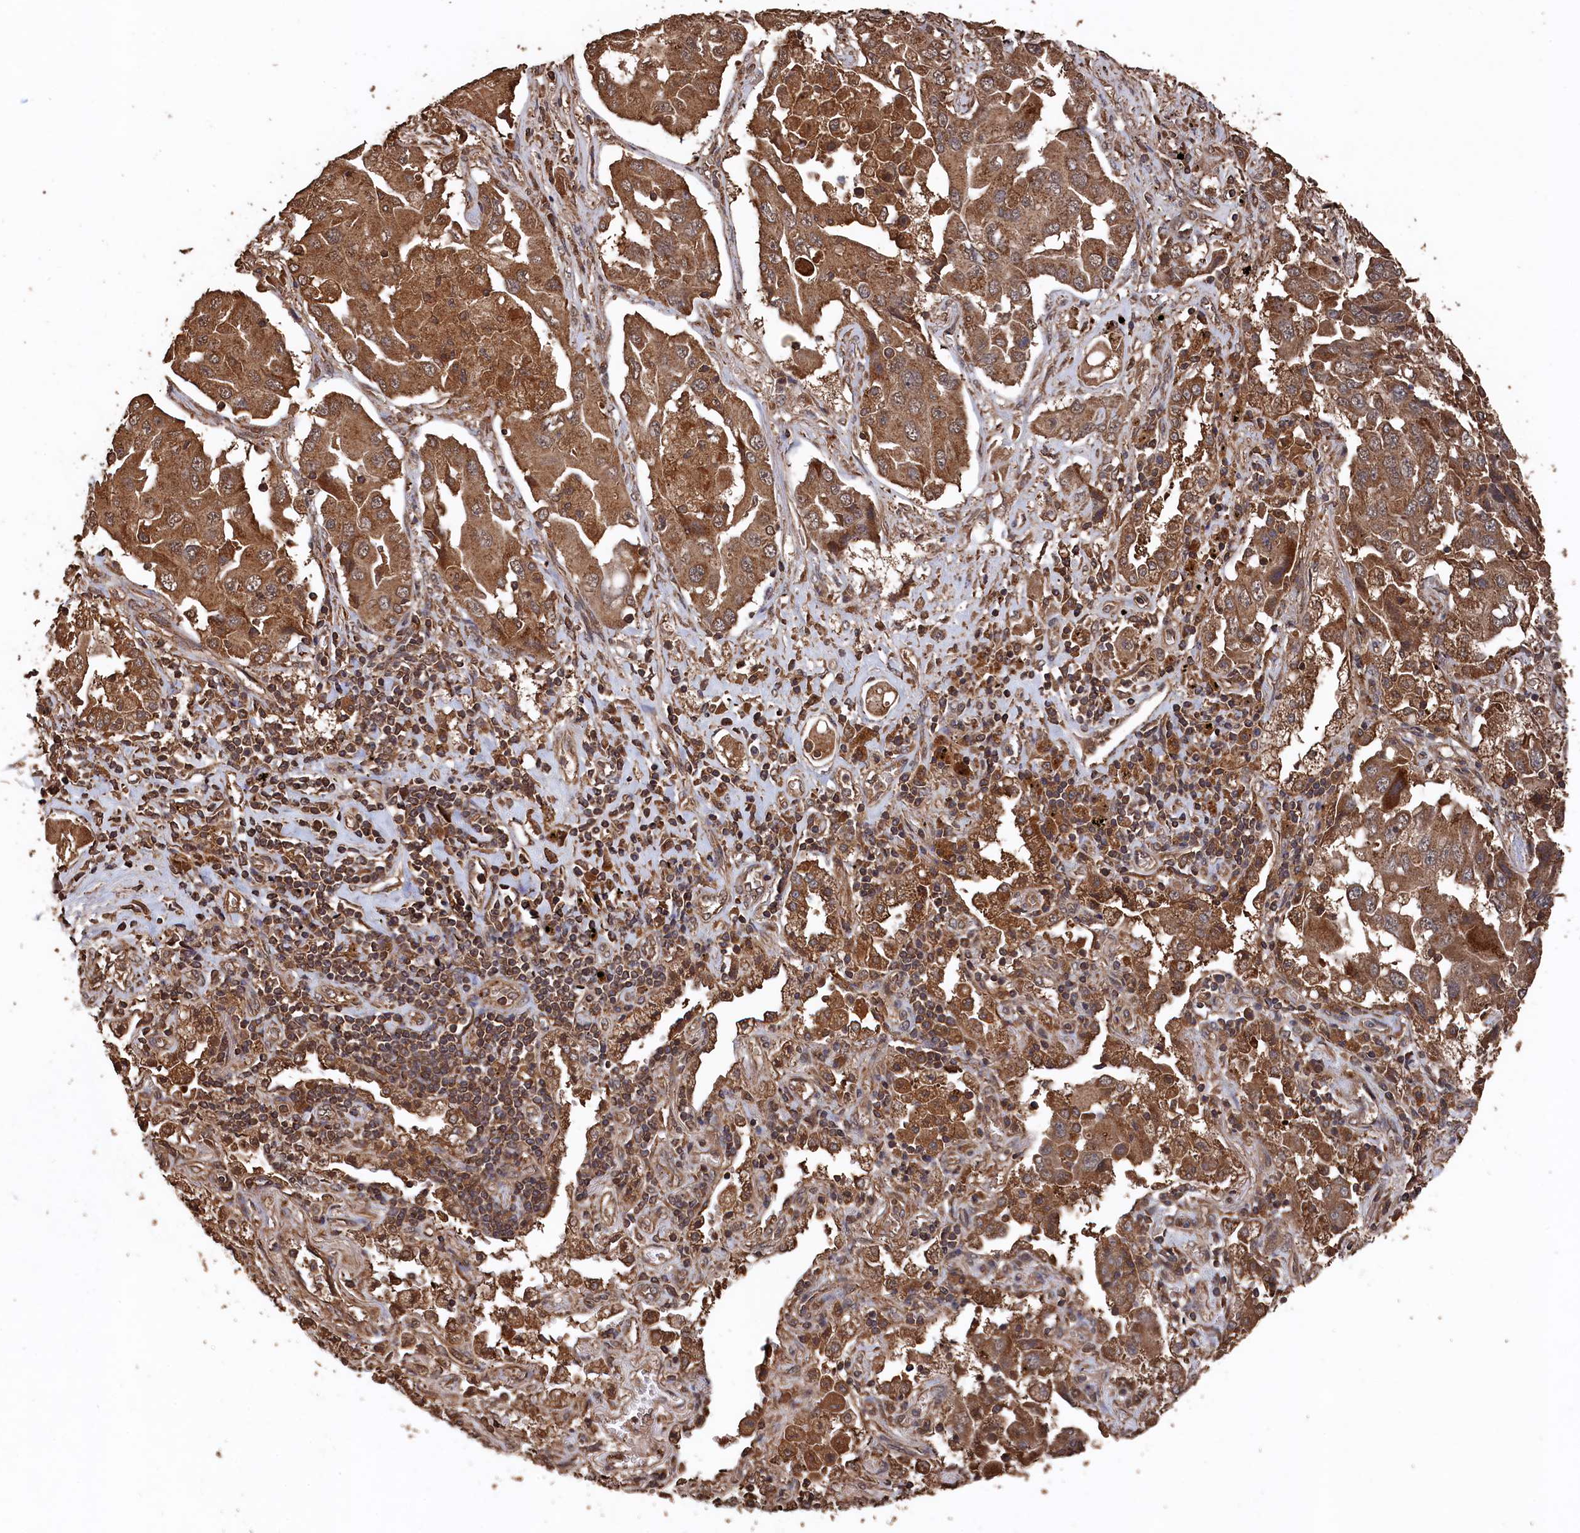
{"staining": {"intensity": "moderate", "quantity": ">75%", "location": "cytoplasmic/membranous"}, "tissue": "lung cancer", "cell_type": "Tumor cells", "image_type": "cancer", "snomed": [{"axis": "morphology", "description": "Adenocarcinoma, NOS"}, {"axis": "topography", "description": "Lung"}], "caption": "The photomicrograph exhibits staining of adenocarcinoma (lung), revealing moderate cytoplasmic/membranous protein staining (brown color) within tumor cells. The staining is performed using DAB (3,3'-diaminobenzidine) brown chromogen to label protein expression. The nuclei are counter-stained blue using hematoxylin.", "gene": "SNX33", "patient": {"sex": "female", "age": 65}}